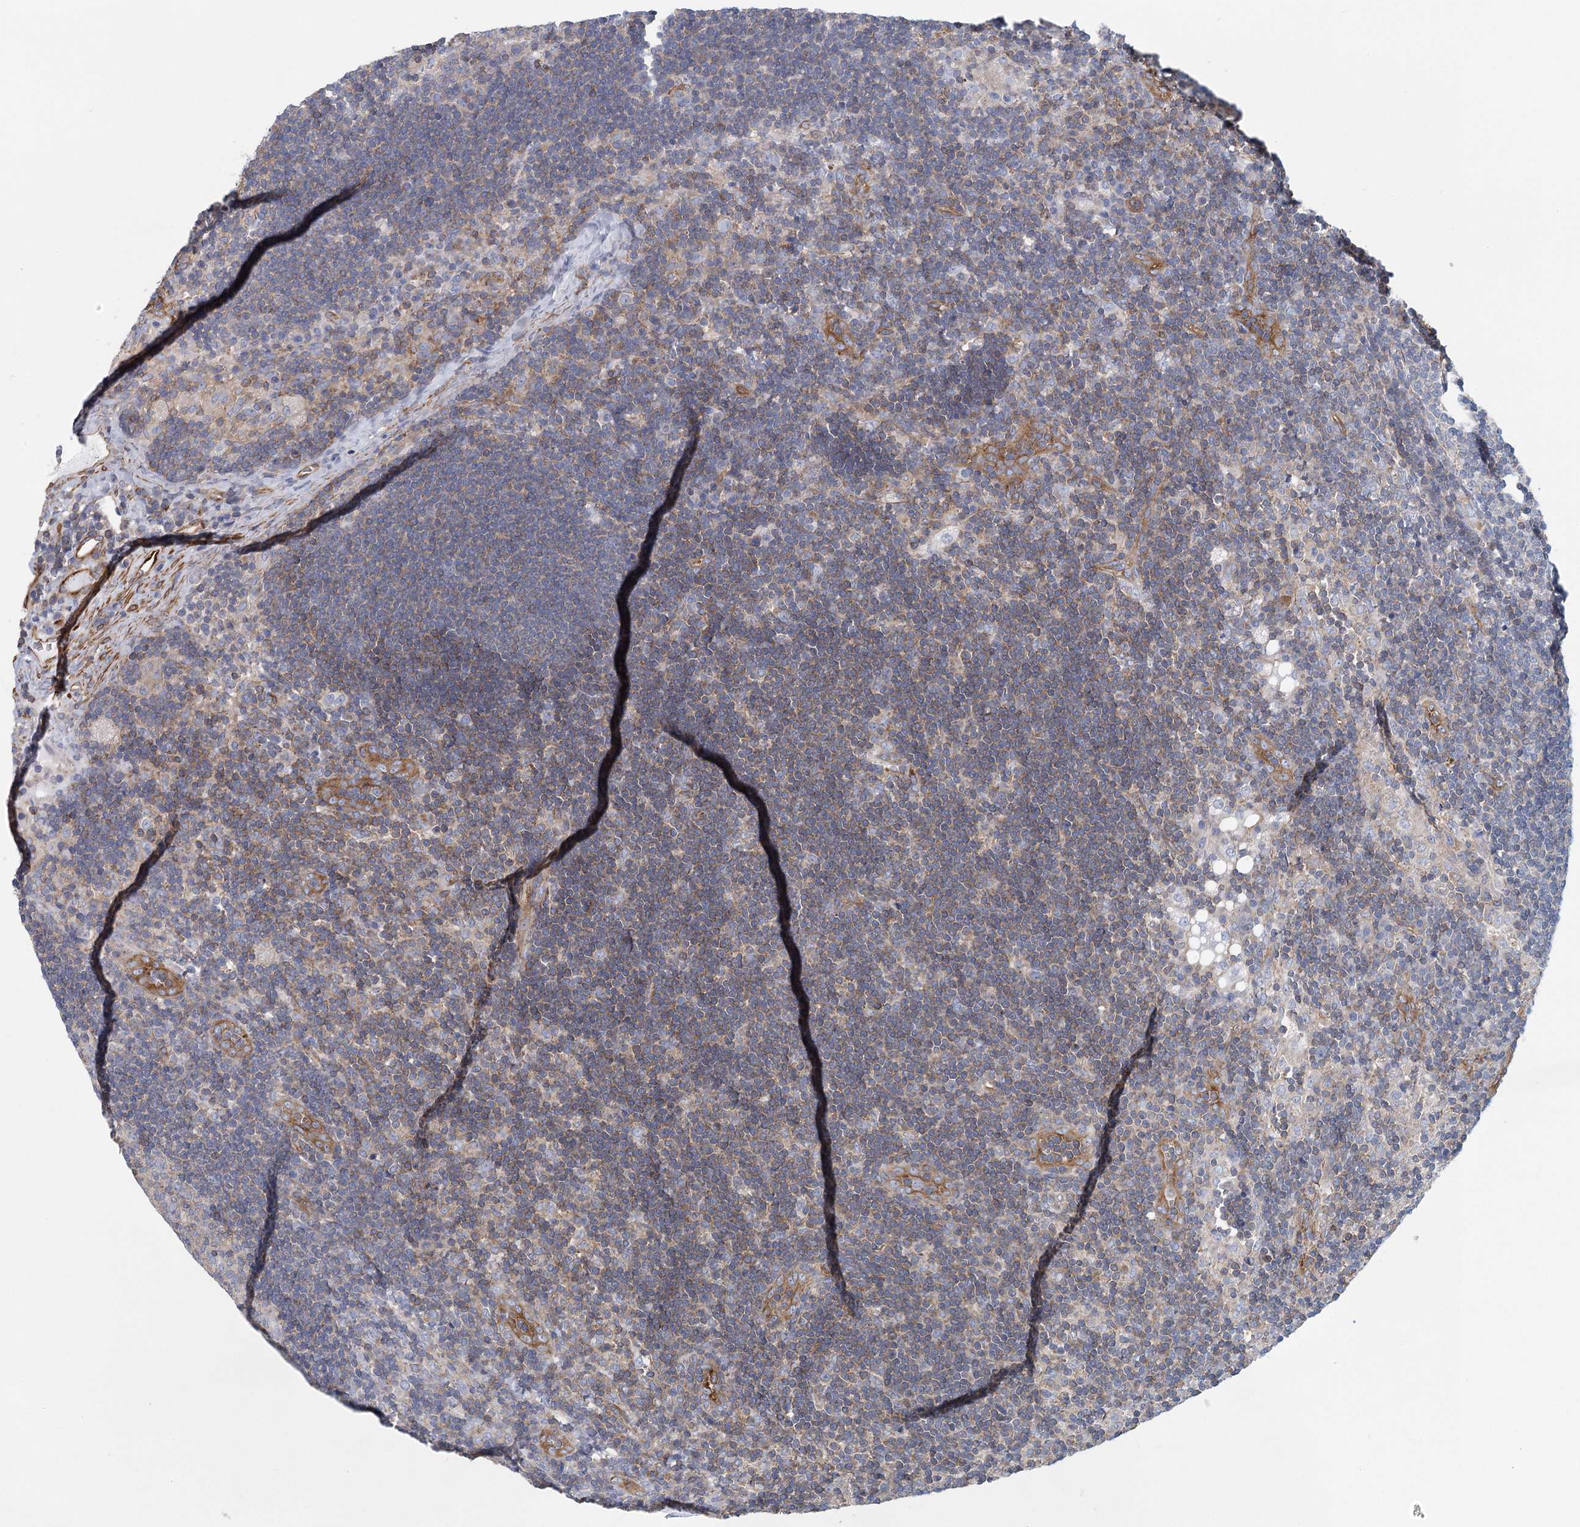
{"staining": {"intensity": "negative", "quantity": "none", "location": "none"}, "tissue": "lymph node", "cell_type": "Germinal center cells", "image_type": "normal", "snomed": [{"axis": "morphology", "description": "Normal tissue, NOS"}, {"axis": "topography", "description": "Lymph node"}], "caption": "This is an IHC micrograph of unremarkable human lymph node. There is no positivity in germinal center cells.", "gene": "IFT46", "patient": {"sex": "male", "age": 24}}